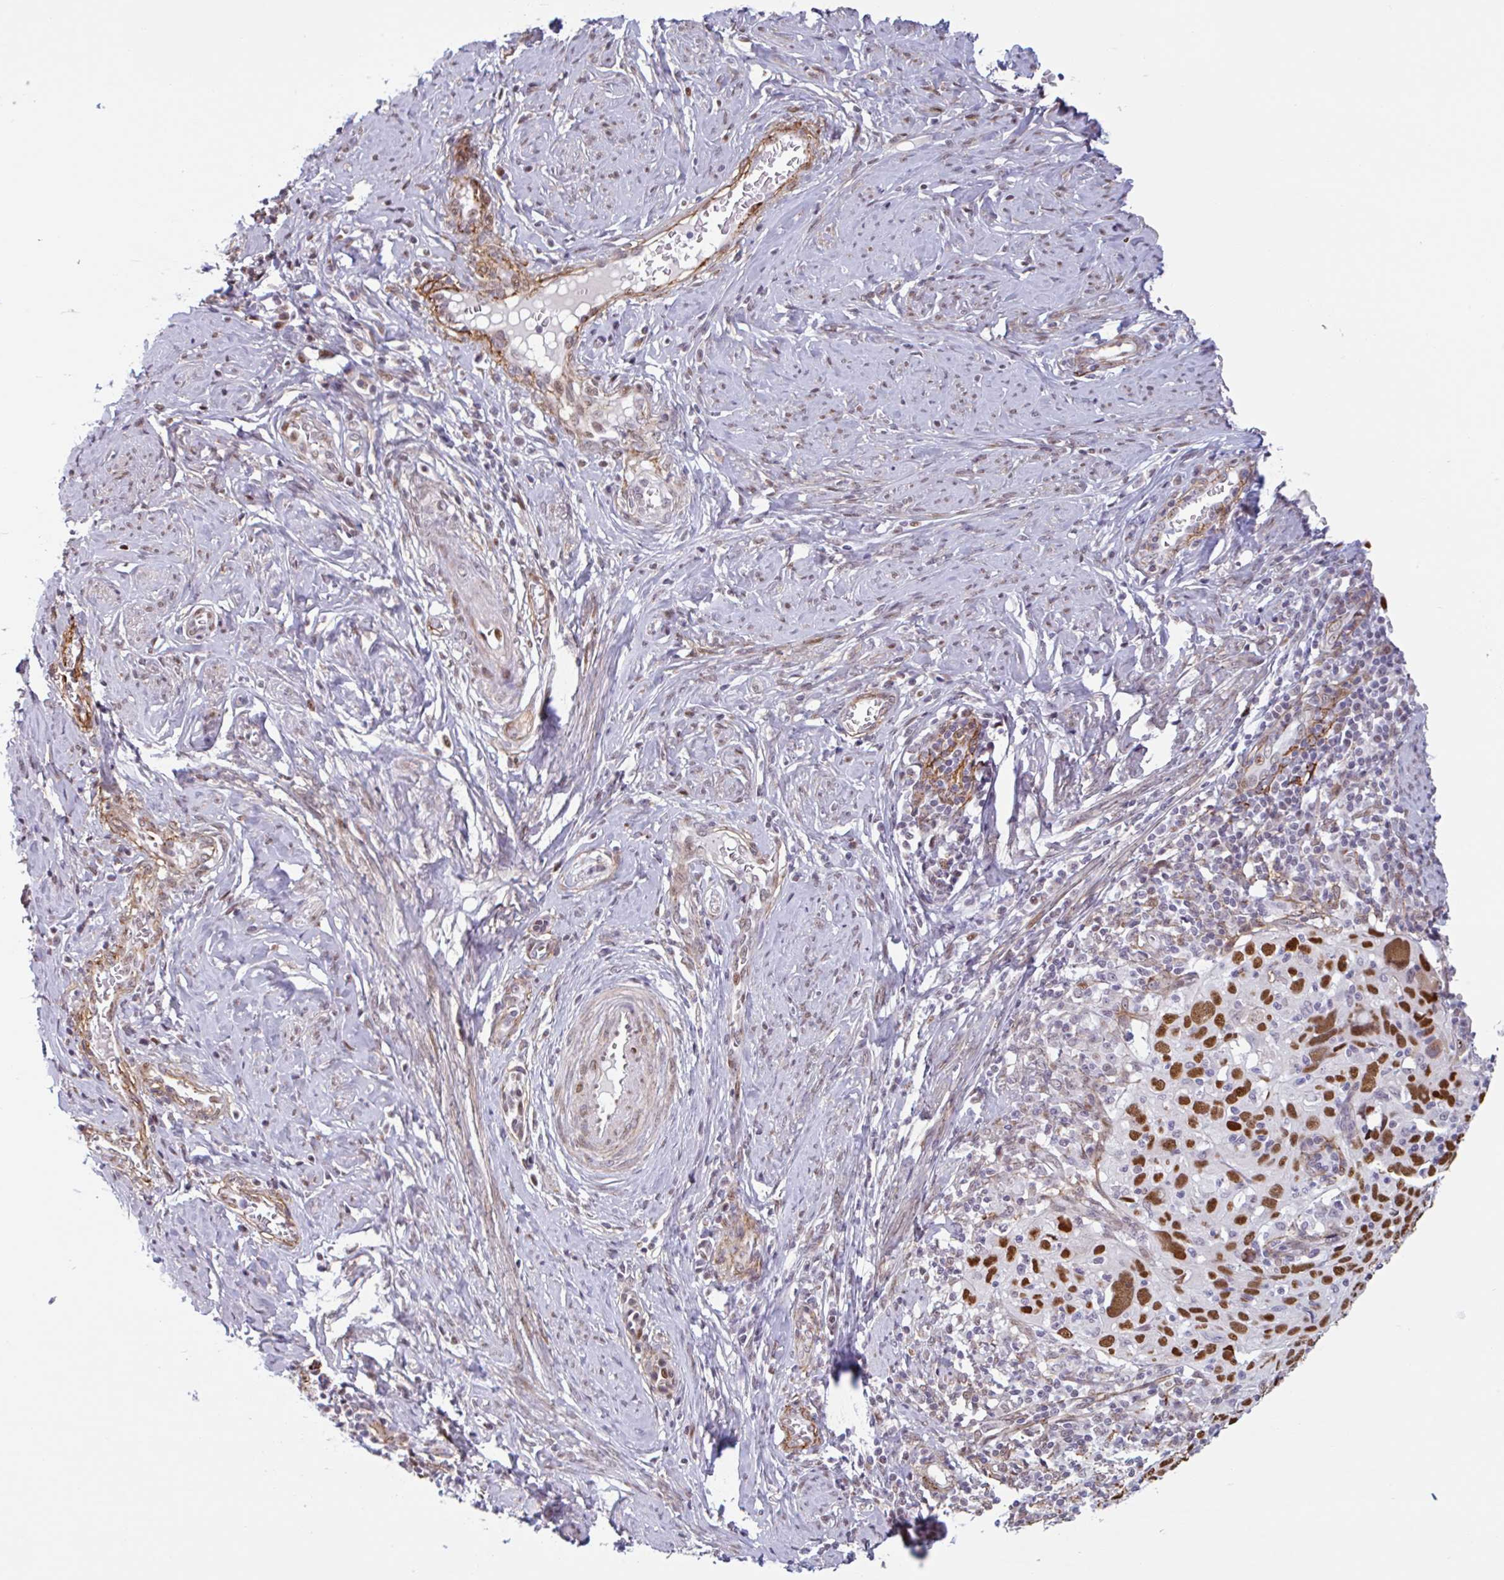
{"staining": {"intensity": "strong", "quantity": "25%-75%", "location": "nuclear"}, "tissue": "cervical cancer", "cell_type": "Tumor cells", "image_type": "cancer", "snomed": [{"axis": "morphology", "description": "Normal tissue, NOS"}, {"axis": "morphology", "description": "Squamous cell carcinoma, NOS"}, {"axis": "topography", "description": "Cervix"}], "caption": "This is an image of IHC staining of cervical cancer, which shows strong staining in the nuclear of tumor cells.", "gene": "TMEM119", "patient": {"sex": "female", "age": 31}}